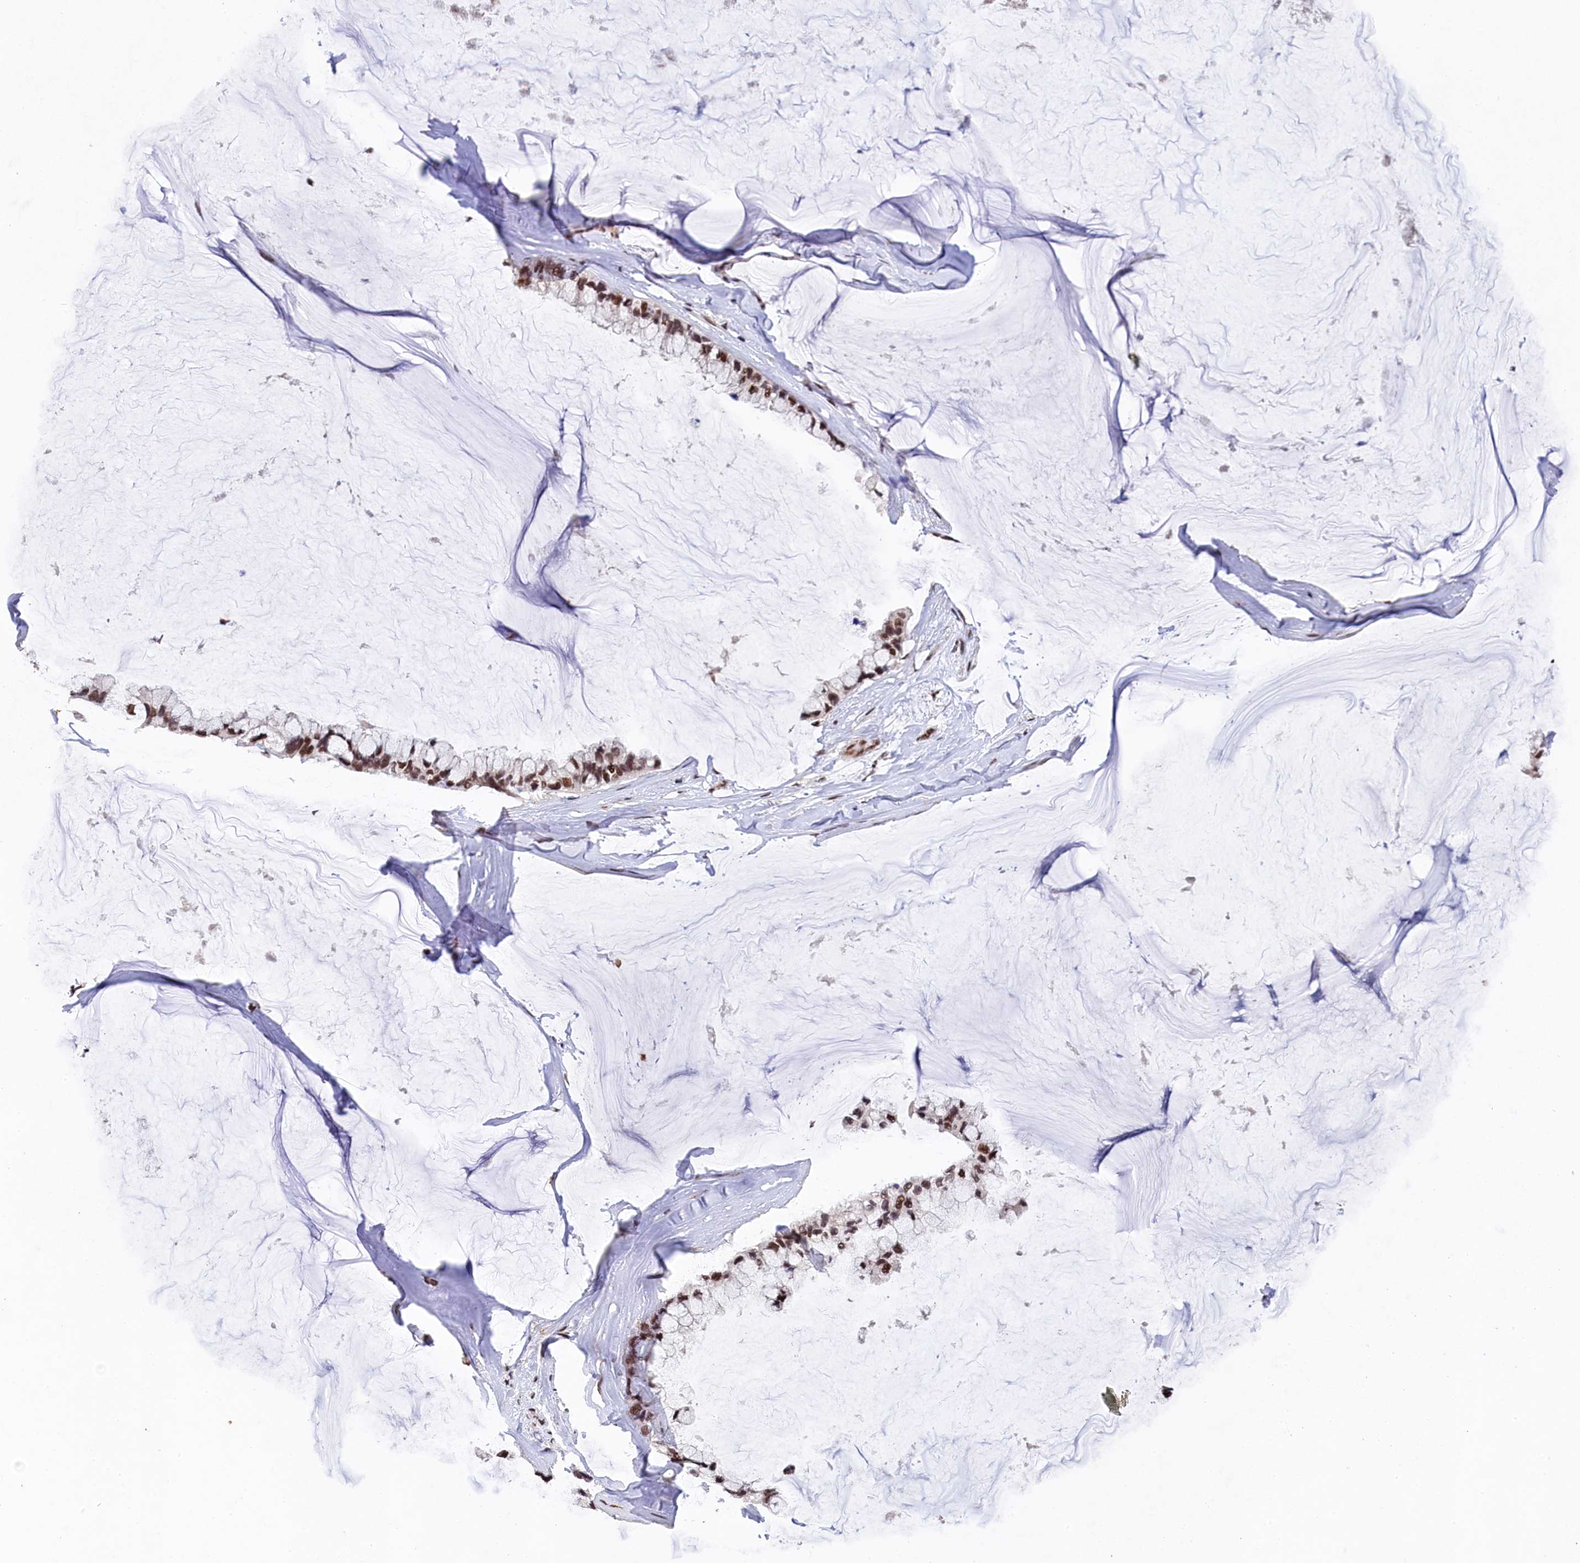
{"staining": {"intensity": "strong", "quantity": ">75%", "location": "nuclear"}, "tissue": "ovarian cancer", "cell_type": "Tumor cells", "image_type": "cancer", "snomed": [{"axis": "morphology", "description": "Cystadenocarcinoma, mucinous, NOS"}, {"axis": "topography", "description": "Ovary"}], "caption": "Immunohistochemical staining of human ovarian cancer reveals strong nuclear protein expression in approximately >75% of tumor cells. The staining is performed using DAB brown chromogen to label protein expression. The nuclei are counter-stained blue using hematoxylin.", "gene": "ADIG", "patient": {"sex": "female", "age": 39}}